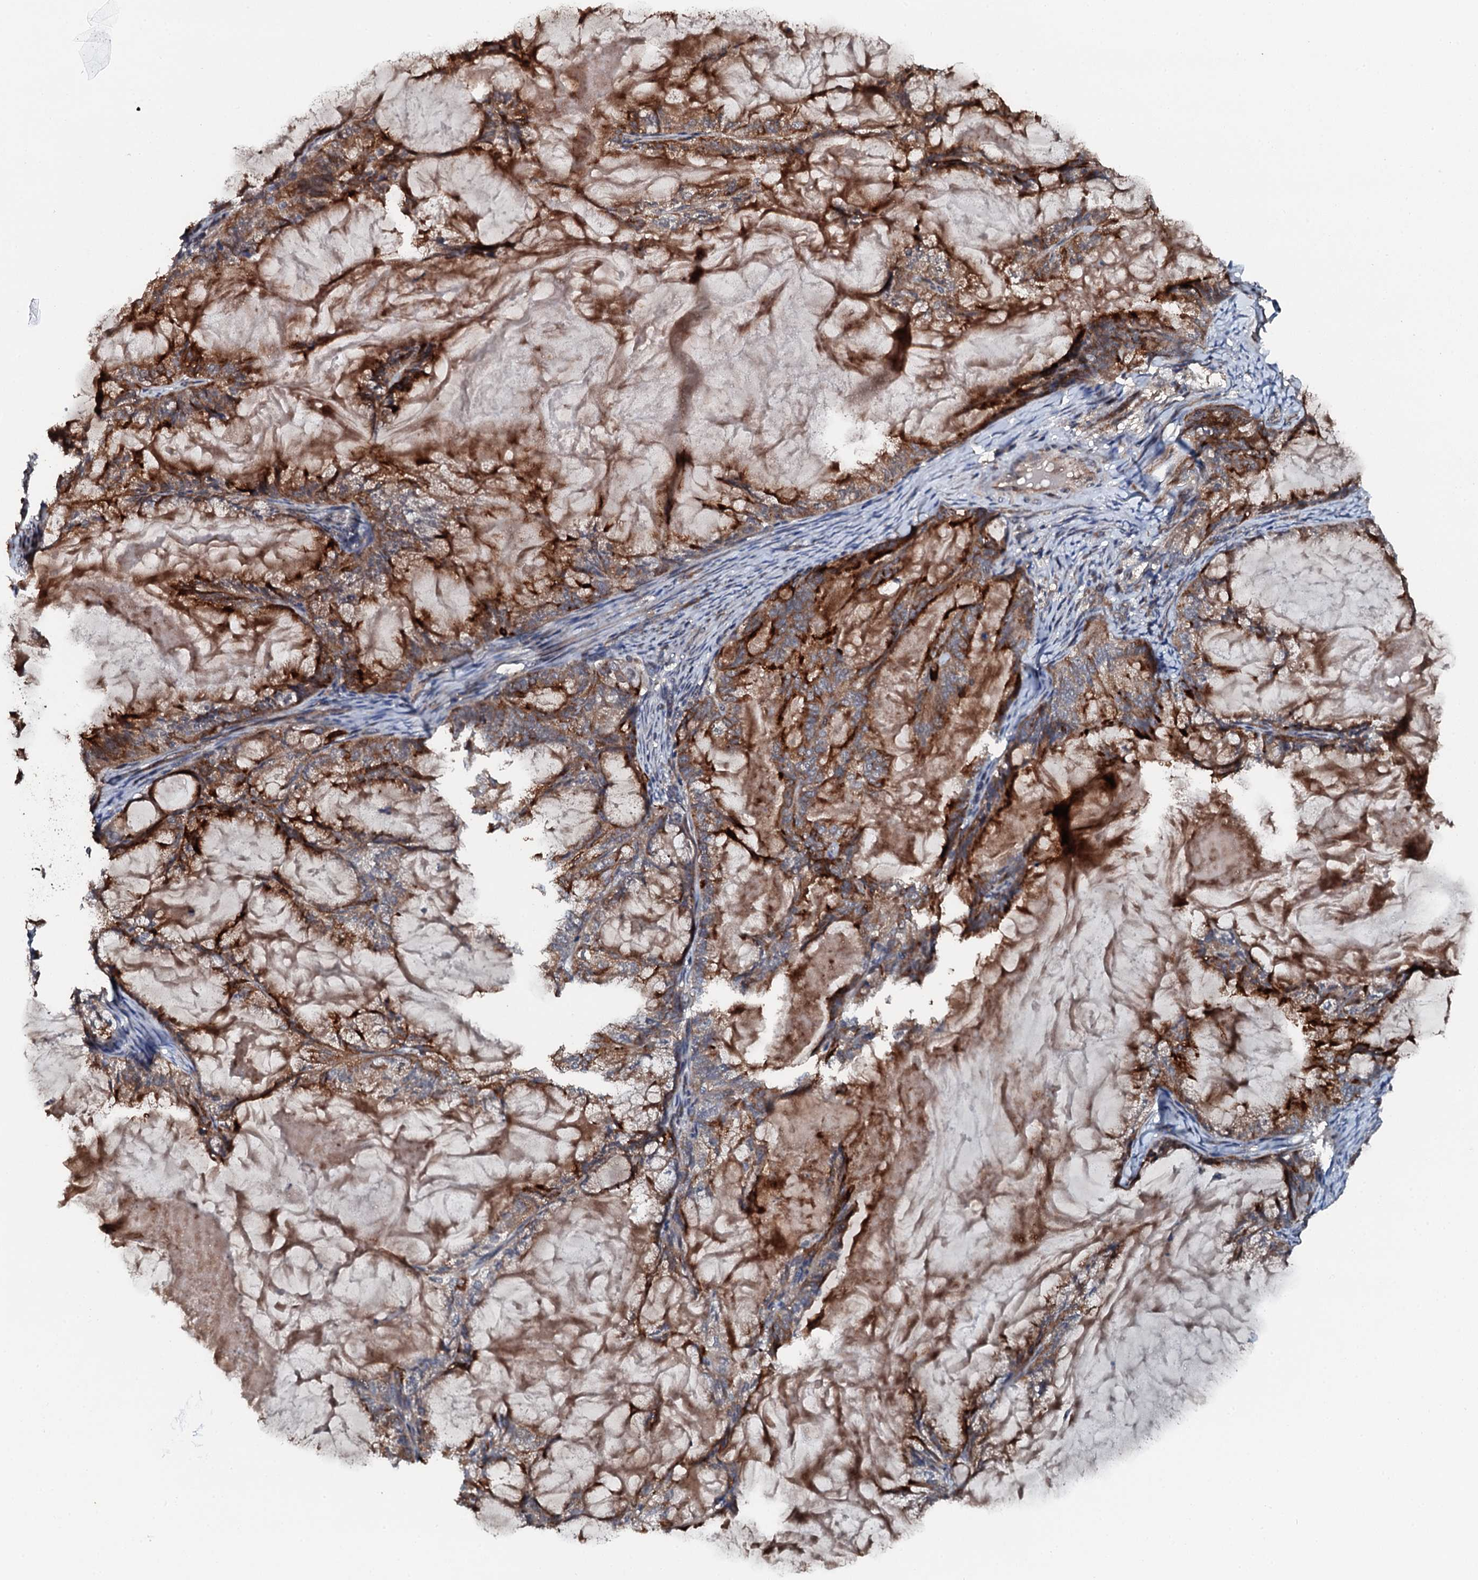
{"staining": {"intensity": "strong", "quantity": "25%-75%", "location": "cytoplasmic/membranous"}, "tissue": "endometrial cancer", "cell_type": "Tumor cells", "image_type": "cancer", "snomed": [{"axis": "morphology", "description": "Adenocarcinoma, NOS"}, {"axis": "topography", "description": "Endometrium"}], "caption": "High-power microscopy captured an IHC micrograph of adenocarcinoma (endometrial), revealing strong cytoplasmic/membranous staining in approximately 25%-75% of tumor cells.", "gene": "FLYWCH1", "patient": {"sex": "female", "age": 86}}